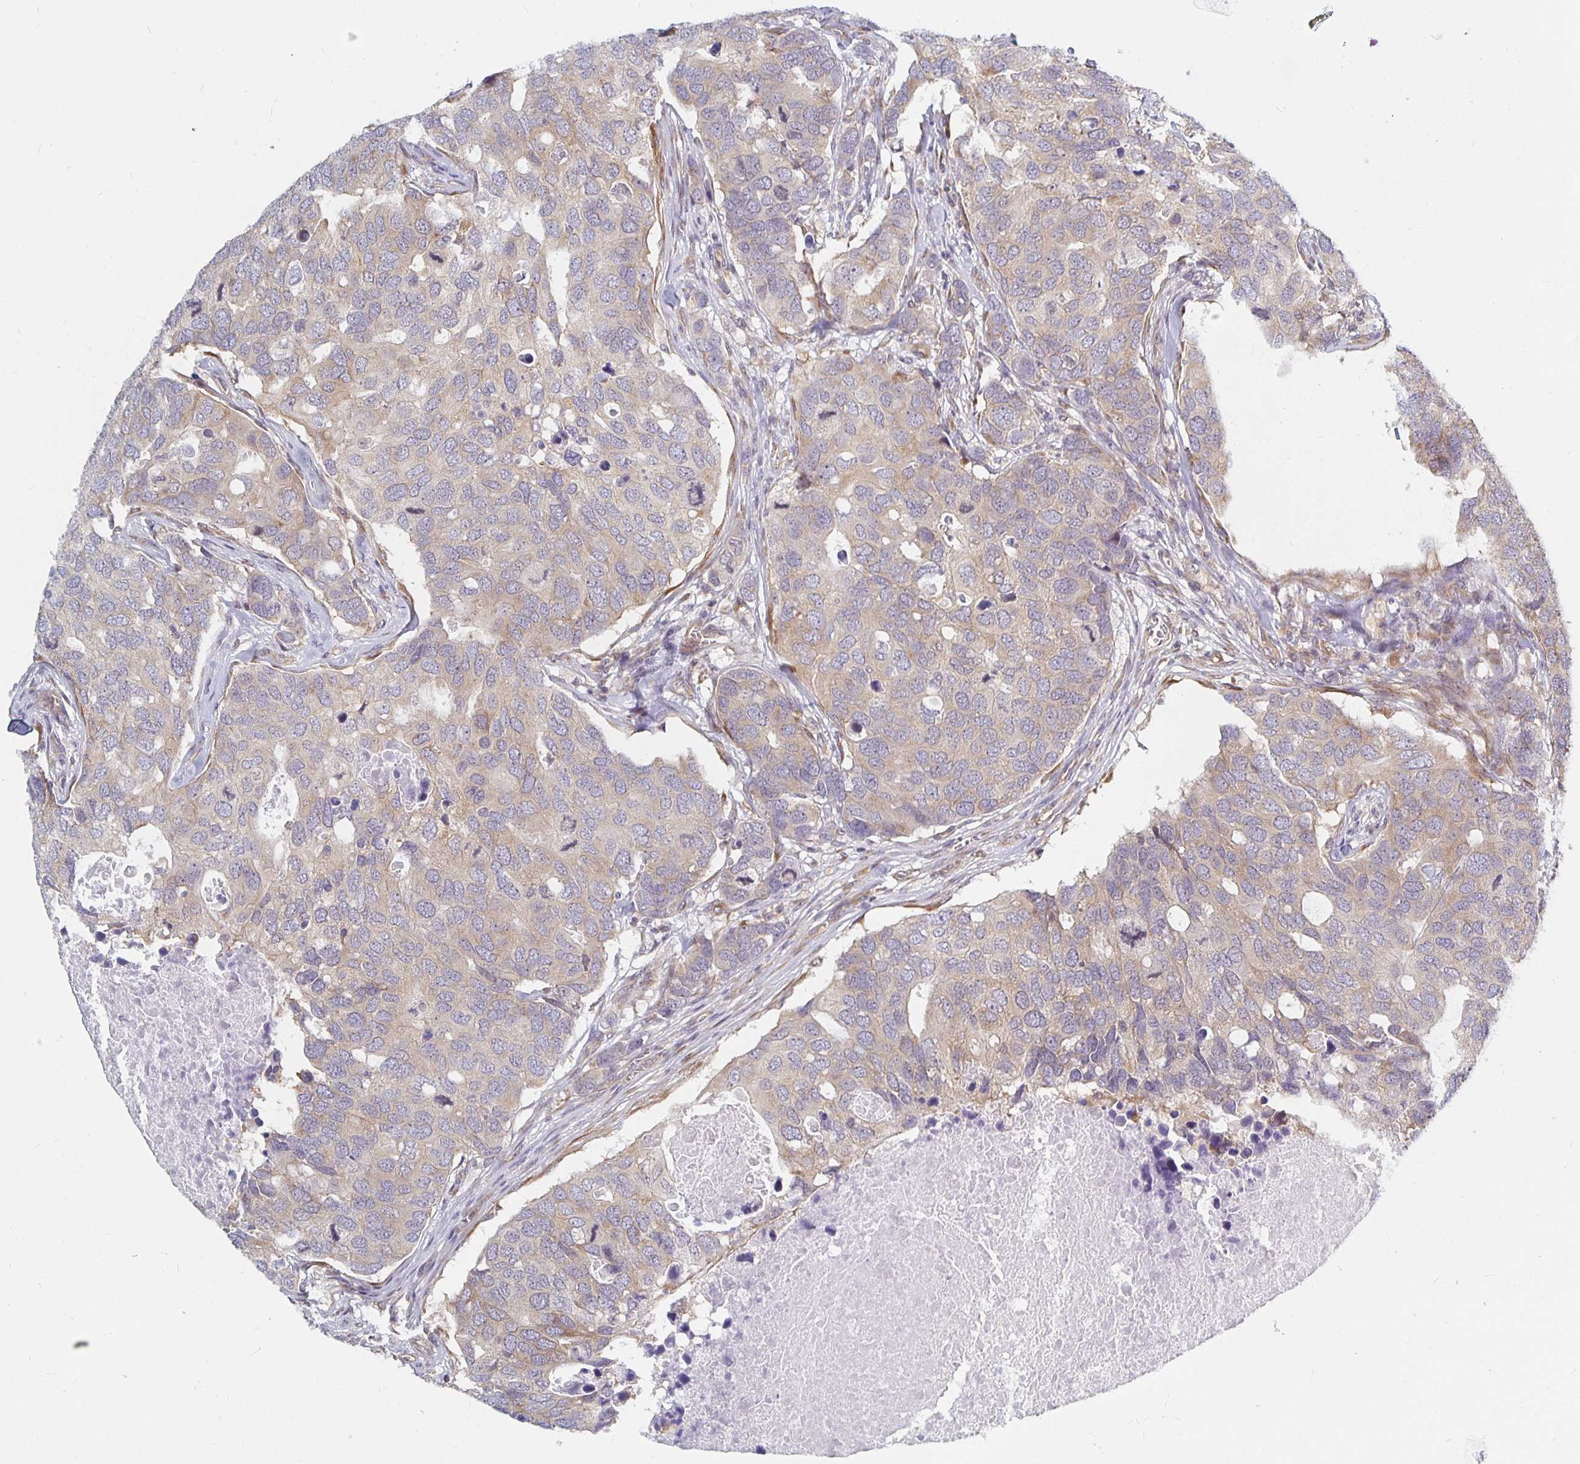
{"staining": {"intensity": "weak", "quantity": "25%-75%", "location": "cytoplasmic/membranous"}, "tissue": "breast cancer", "cell_type": "Tumor cells", "image_type": "cancer", "snomed": [{"axis": "morphology", "description": "Duct carcinoma"}, {"axis": "topography", "description": "Breast"}], "caption": "Human breast invasive ductal carcinoma stained for a protein (brown) displays weak cytoplasmic/membranous positive positivity in about 25%-75% of tumor cells.", "gene": "PDAP1", "patient": {"sex": "female", "age": 83}}